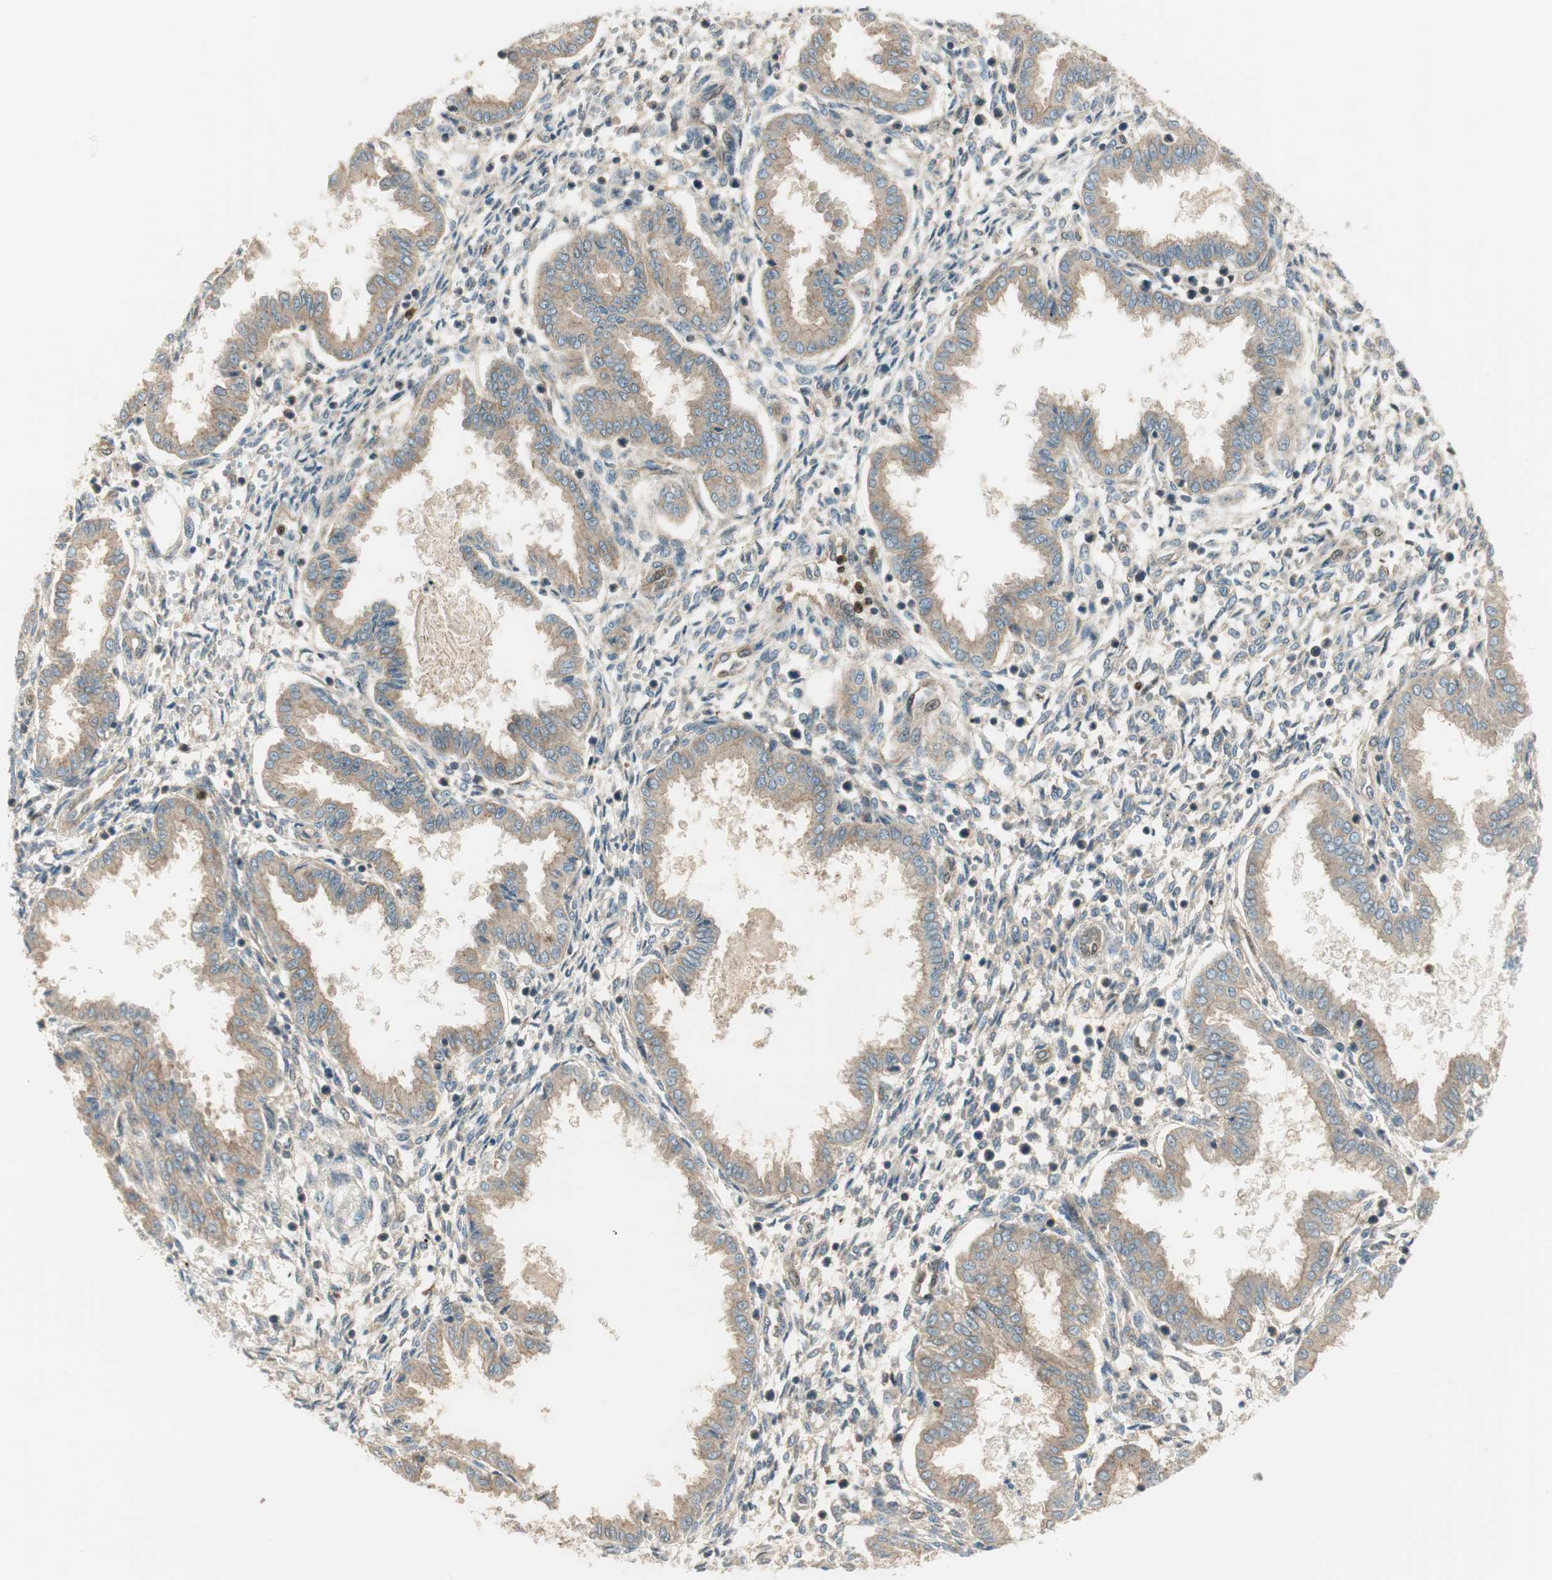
{"staining": {"intensity": "moderate", "quantity": "<25%", "location": "nuclear"}, "tissue": "endometrium", "cell_type": "Cells in endometrial stroma", "image_type": "normal", "snomed": [{"axis": "morphology", "description": "Normal tissue, NOS"}, {"axis": "topography", "description": "Endometrium"}], "caption": "Protein positivity by IHC displays moderate nuclear positivity in about <25% of cells in endometrial stroma in unremarkable endometrium.", "gene": "LTA4H", "patient": {"sex": "female", "age": 33}}